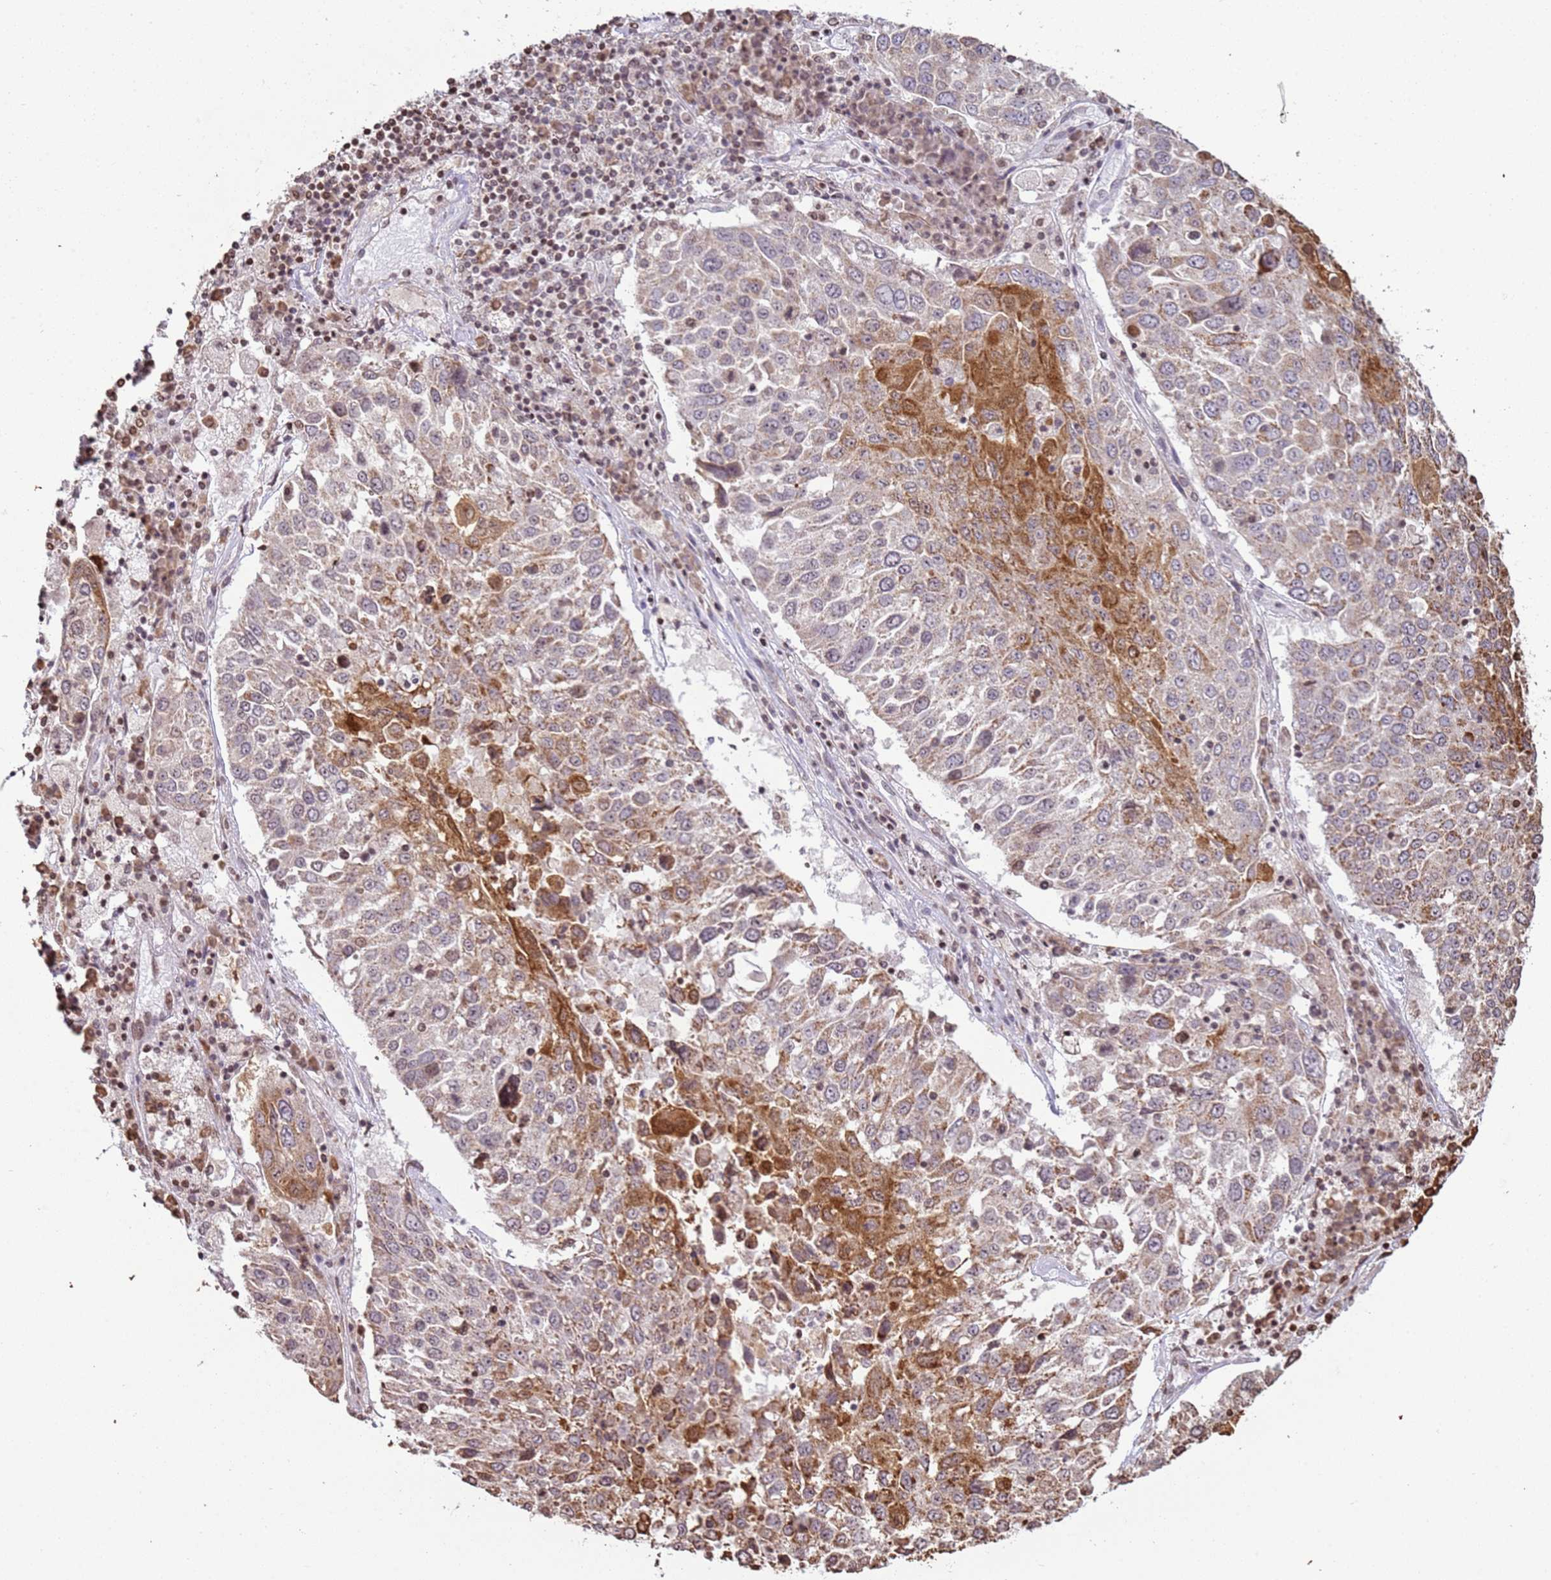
{"staining": {"intensity": "strong", "quantity": "<25%", "location": "cytoplasmic/membranous"}, "tissue": "lung cancer", "cell_type": "Tumor cells", "image_type": "cancer", "snomed": [{"axis": "morphology", "description": "Squamous cell carcinoma, NOS"}, {"axis": "topography", "description": "Lung"}], "caption": "This histopathology image shows lung cancer (squamous cell carcinoma) stained with immunohistochemistry (IHC) to label a protein in brown. The cytoplasmic/membranous of tumor cells show strong positivity for the protein. Nuclei are counter-stained blue.", "gene": "SCAF1", "patient": {"sex": "male", "age": 65}}